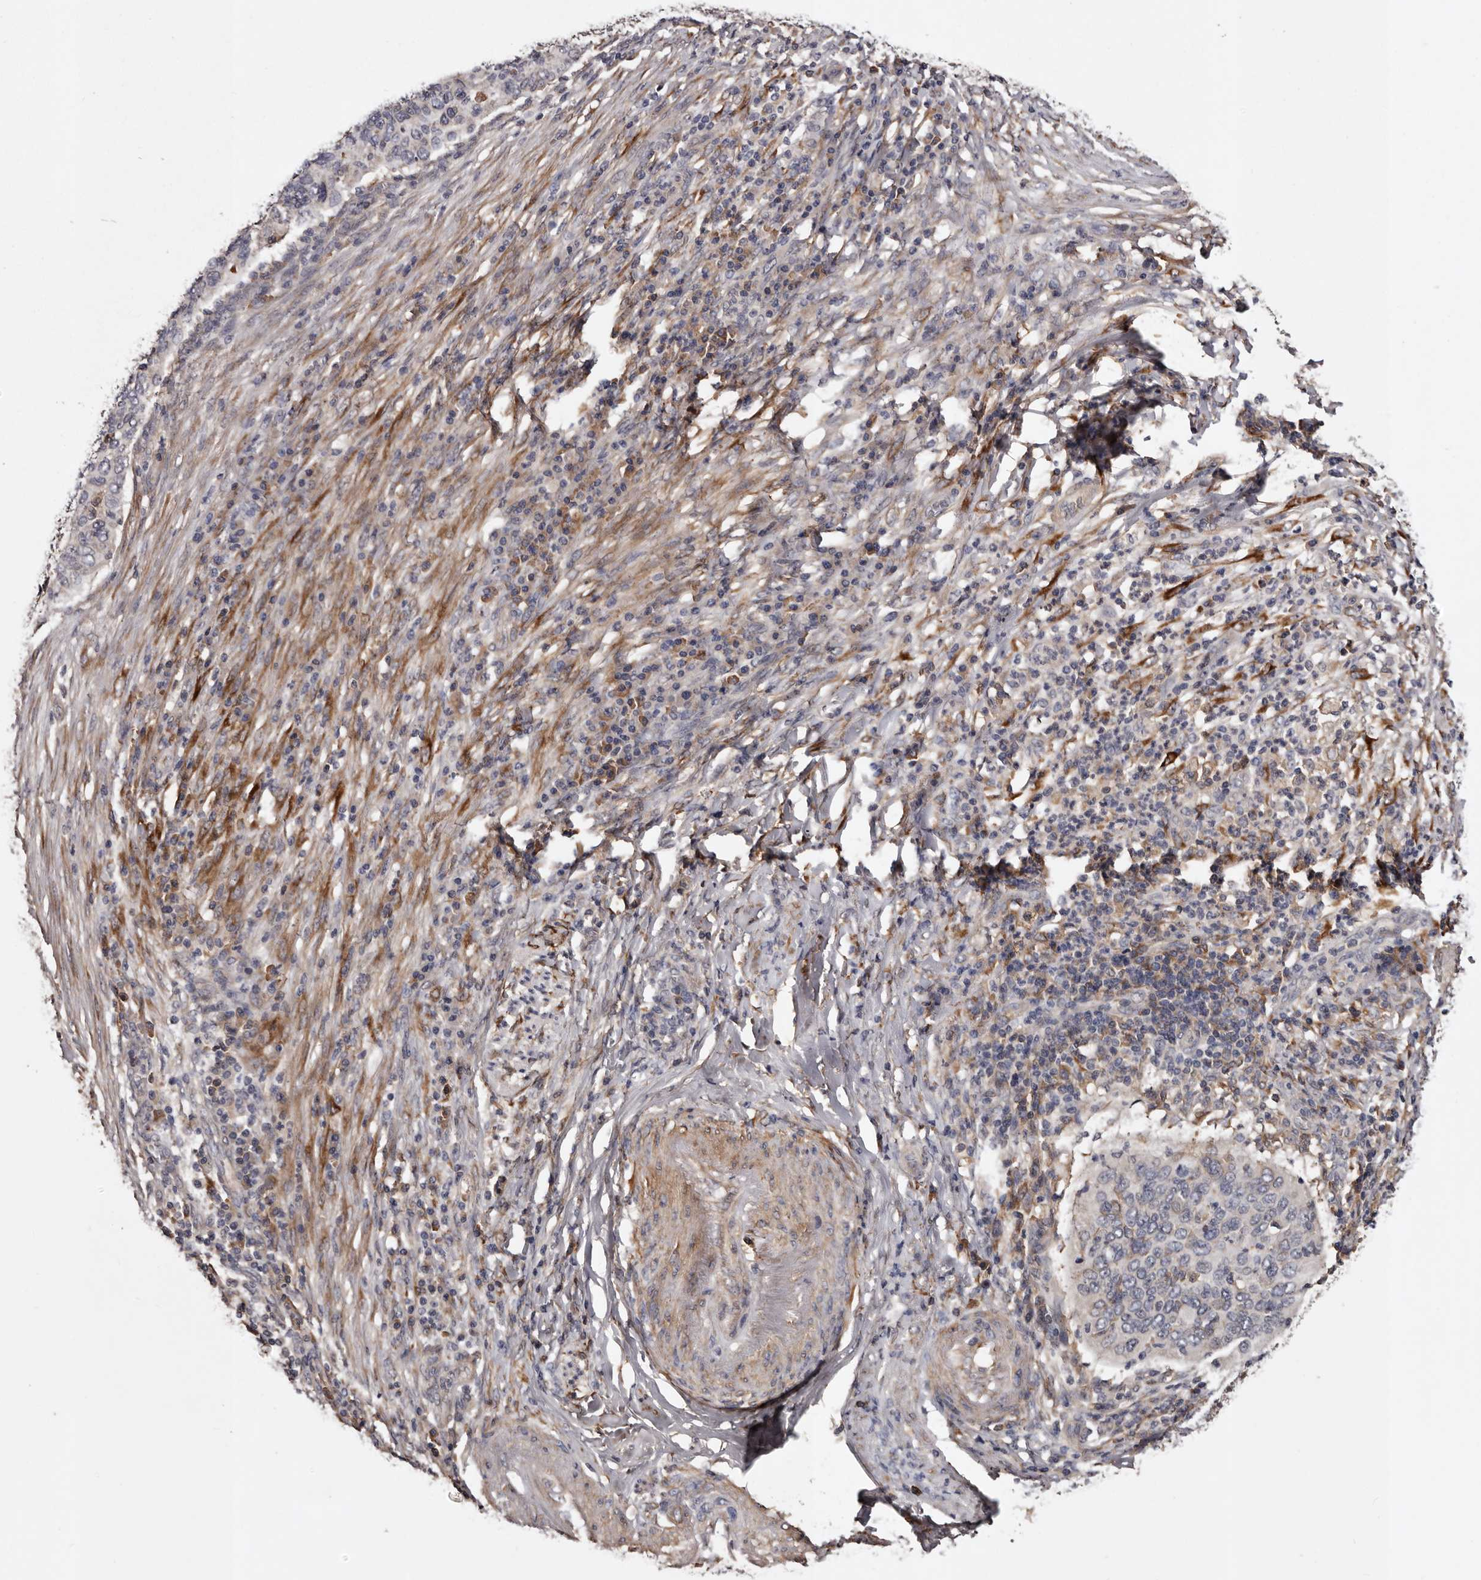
{"staining": {"intensity": "negative", "quantity": "none", "location": "none"}, "tissue": "cervical cancer", "cell_type": "Tumor cells", "image_type": "cancer", "snomed": [{"axis": "morphology", "description": "Squamous cell carcinoma, NOS"}, {"axis": "topography", "description": "Cervix"}], "caption": "Immunohistochemistry photomicrograph of human squamous cell carcinoma (cervical) stained for a protein (brown), which shows no positivity in tumor cells.", "gene": "CYP1B1", "patient": {"sex": "female", "age": 38}}